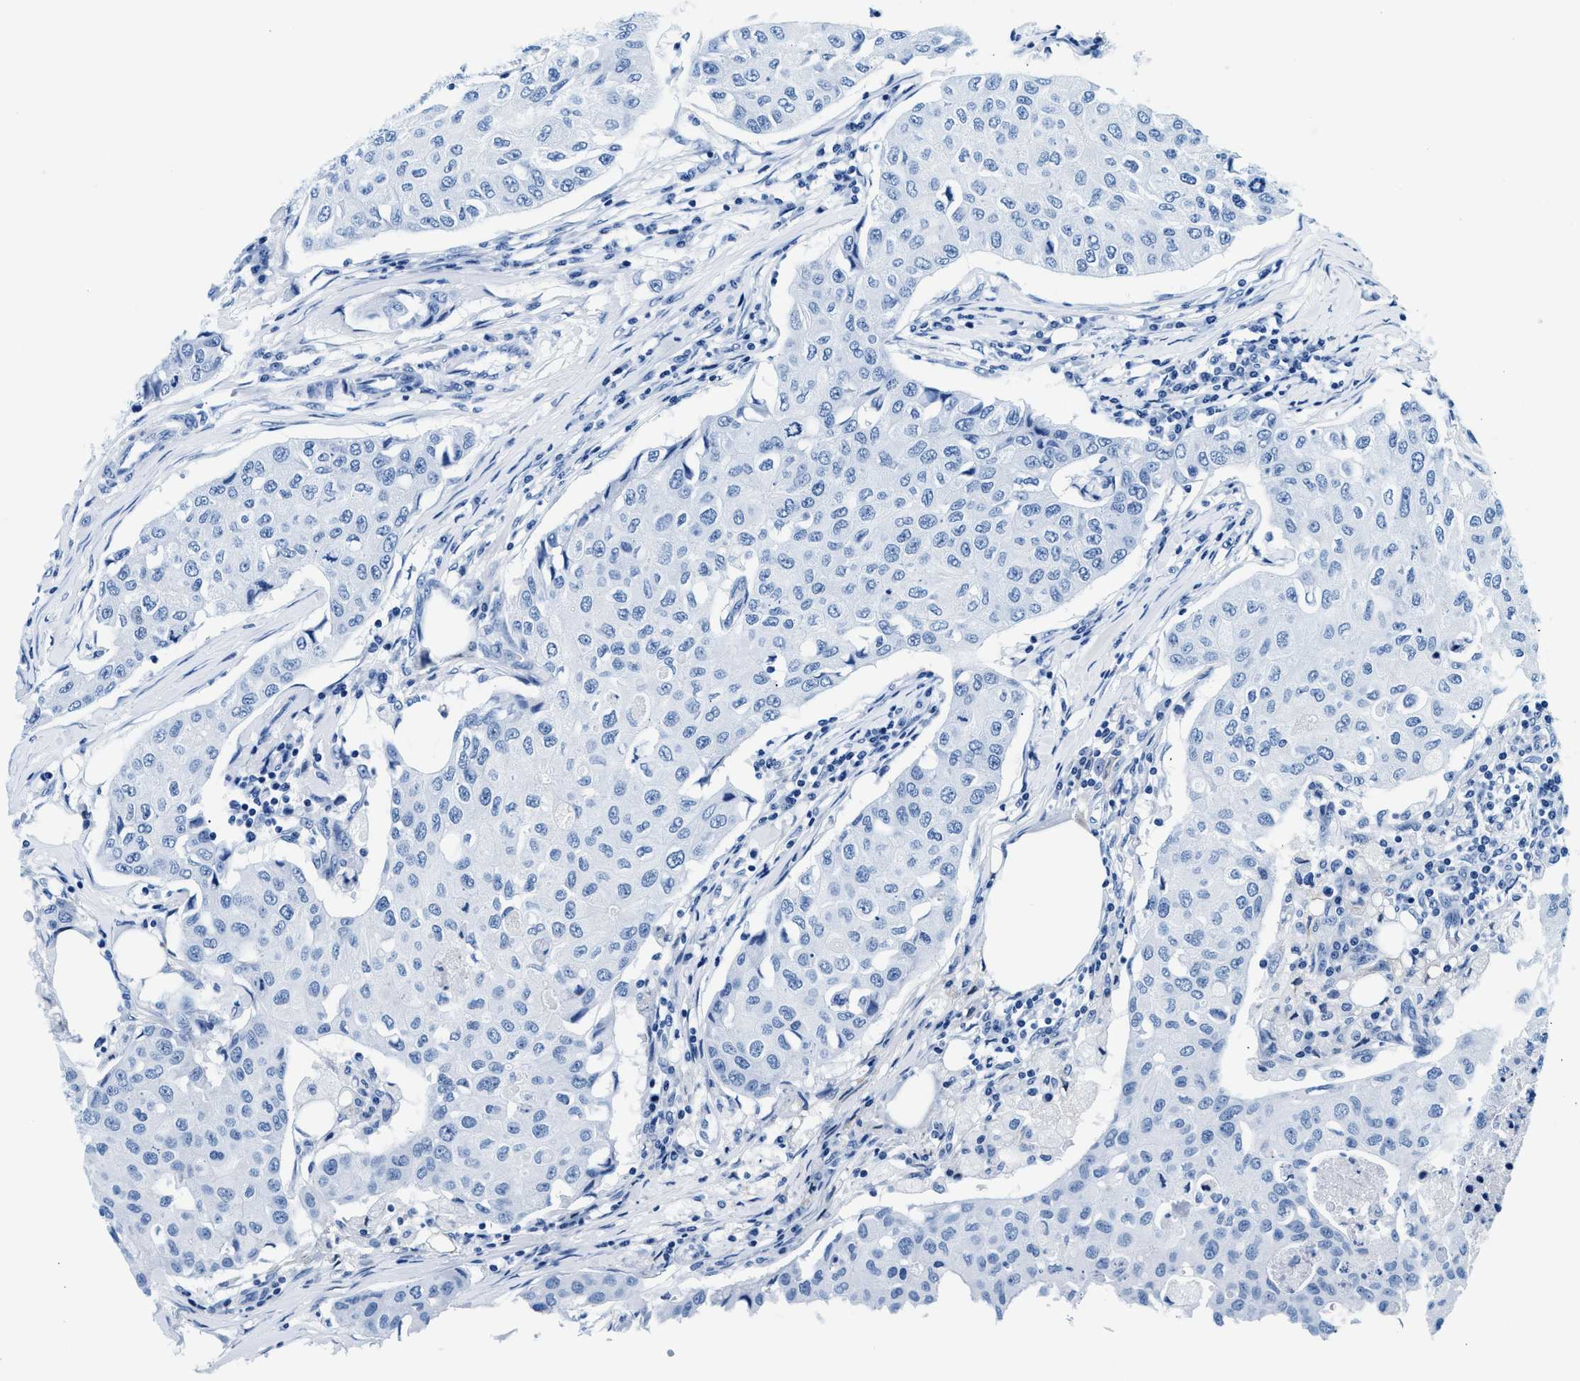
{"staining": {"intensity": "negative", "quantity": "none", "location": "none"}, "tissue": "breast cancer", "cell_type": "Tumor cells", "image_type": "cancer", "snomed": [{"axis": "morphology", "description": "Duct carcinoma"}, {"axis": "topography", "description": "Breast"}], "caption": "This photomicrograph is of breast cancer stained with IHC to label a protein in brown with the nuclei are counter-stained blue. There is no staining in tumor cells. The staining was performed using DAB to visualize the protein expression in brown, while the nuclei were stained in blue with hematoxylin (Magnification: 20x).", "gene": "SLFN11", "patient": {"sex": "female", "age": 80}}